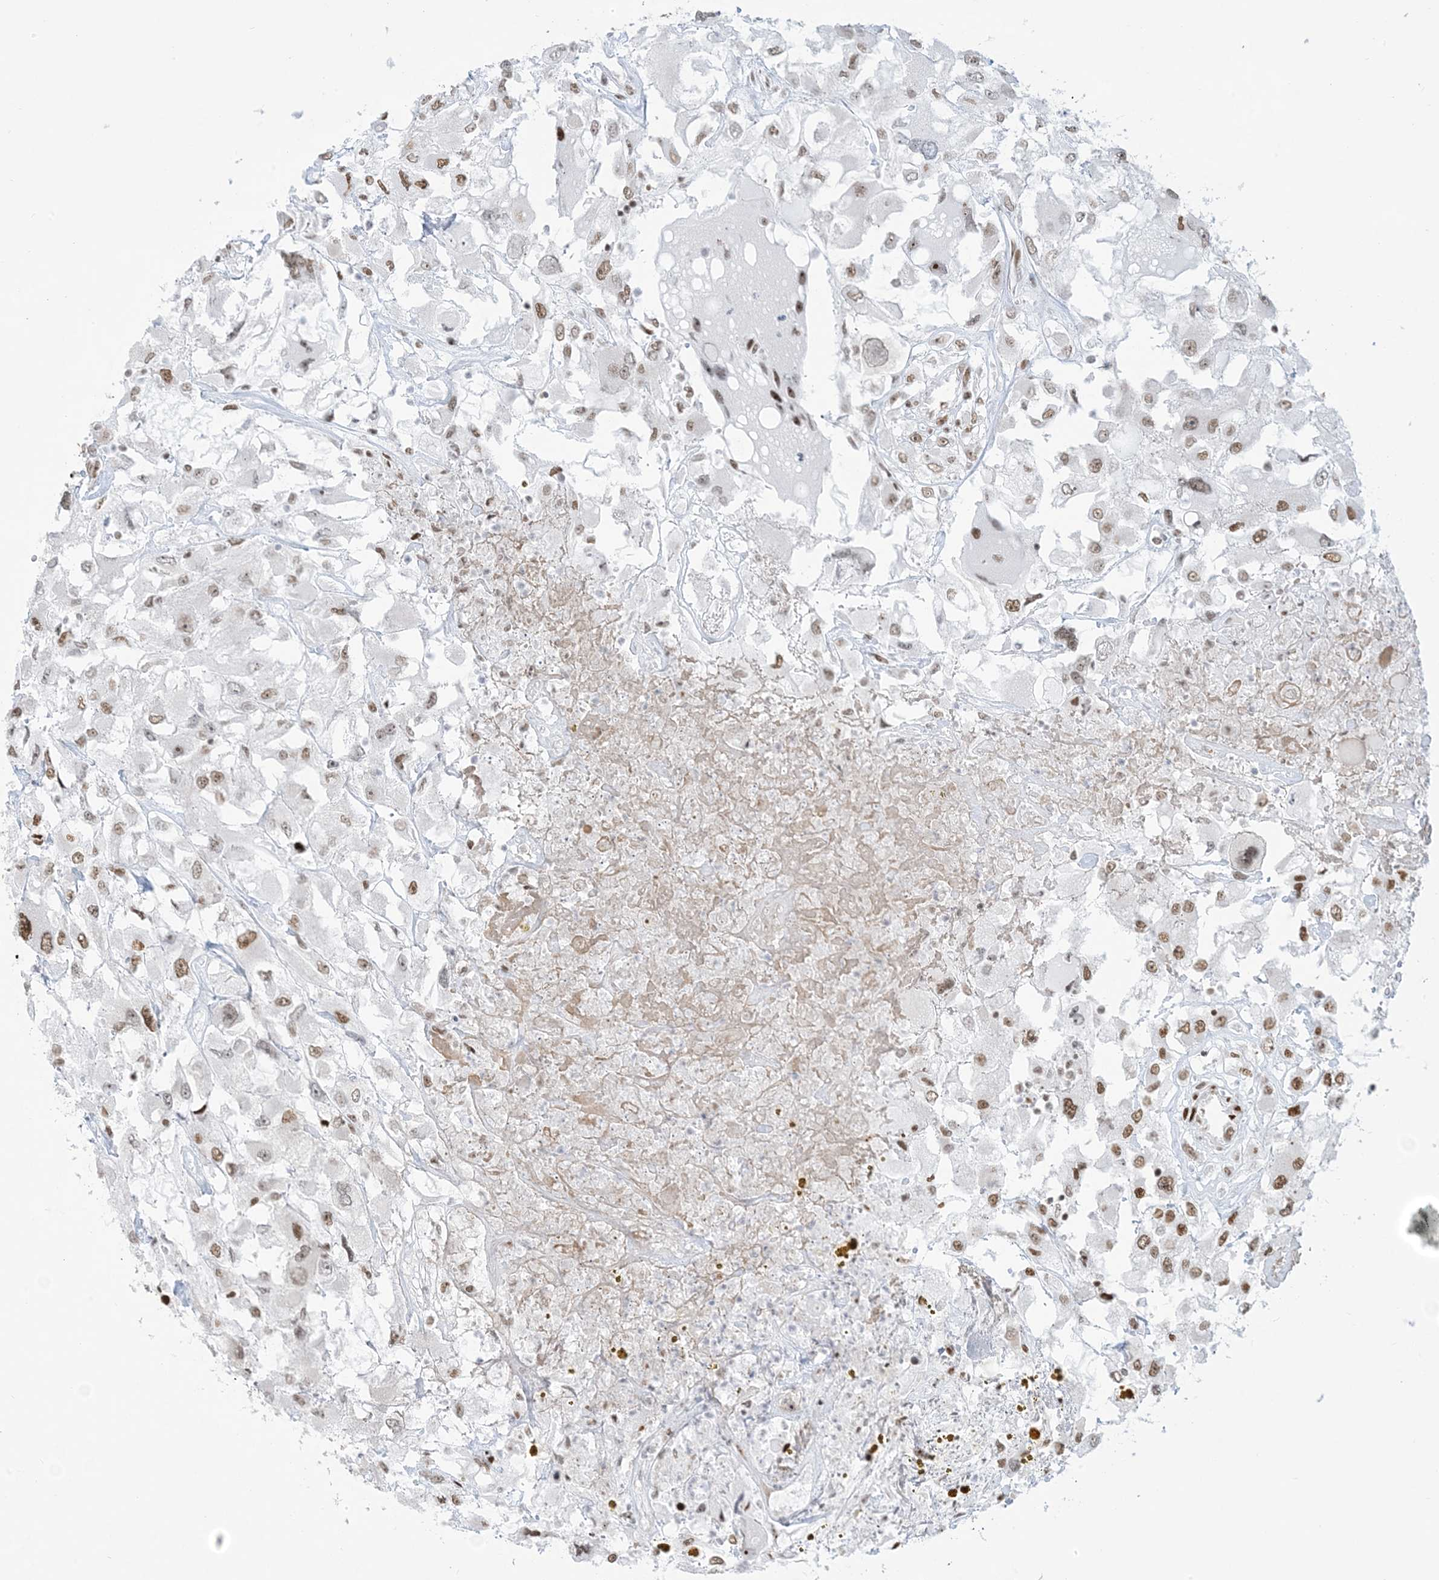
{"staining": {"intensity": "moderate", "quantity": ">75%", "location": "nuclear"}, "tissue": "renal cancer", "cell_type": "Tumor cells", "image_type": "cancer", "snomed": [{"axis": "morphology", "description": "Adenocarcinoma, NOS"}, {"axis": "topography", "description": "Kidney"}], "caption": "There is medium levels of moderate nuclear expression in tumor cells of adenocarcinoma (renal), as demonstrated by immunohistochemical staining (brown color).", "gene": "STAG1", "patient": {"sex": "female", "age": 52}}